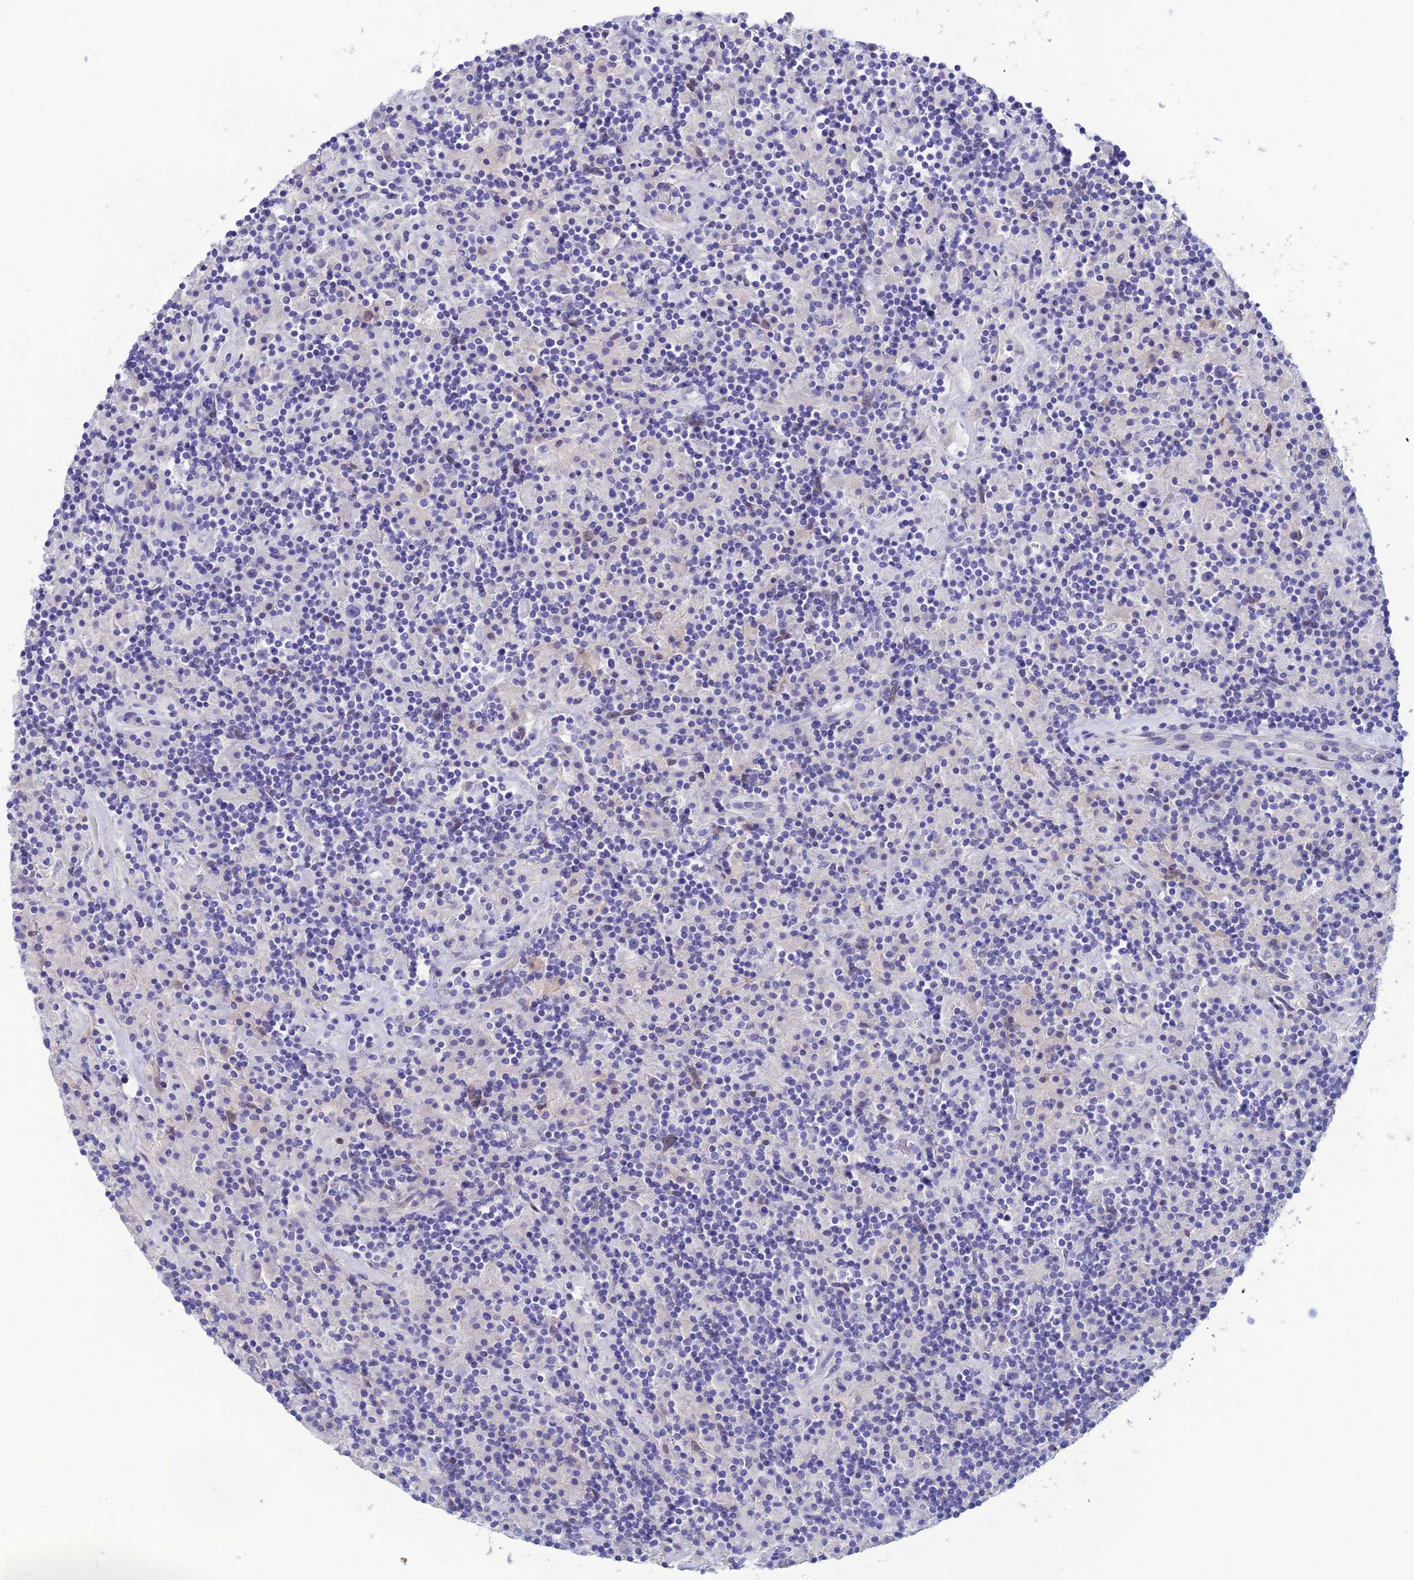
{"staining": {"intensity": "negative", "quantity": "none", "location": "none"}, "tissue": "lymphoma", "cell_type": "Tumor cells", "image_type": "cancer", "snomed": [{"axis": "morphology", "description": "Hodgkin's disease, NOS"}, {"axis": "topography", "description": "Lymph node"}], "caption": "Immunohistochemical staining of human Hodgkin's disease shows no significant positivity in tumor cells.", "gene": "CRB2", "patient": {"sex": "male", "age": 70}}